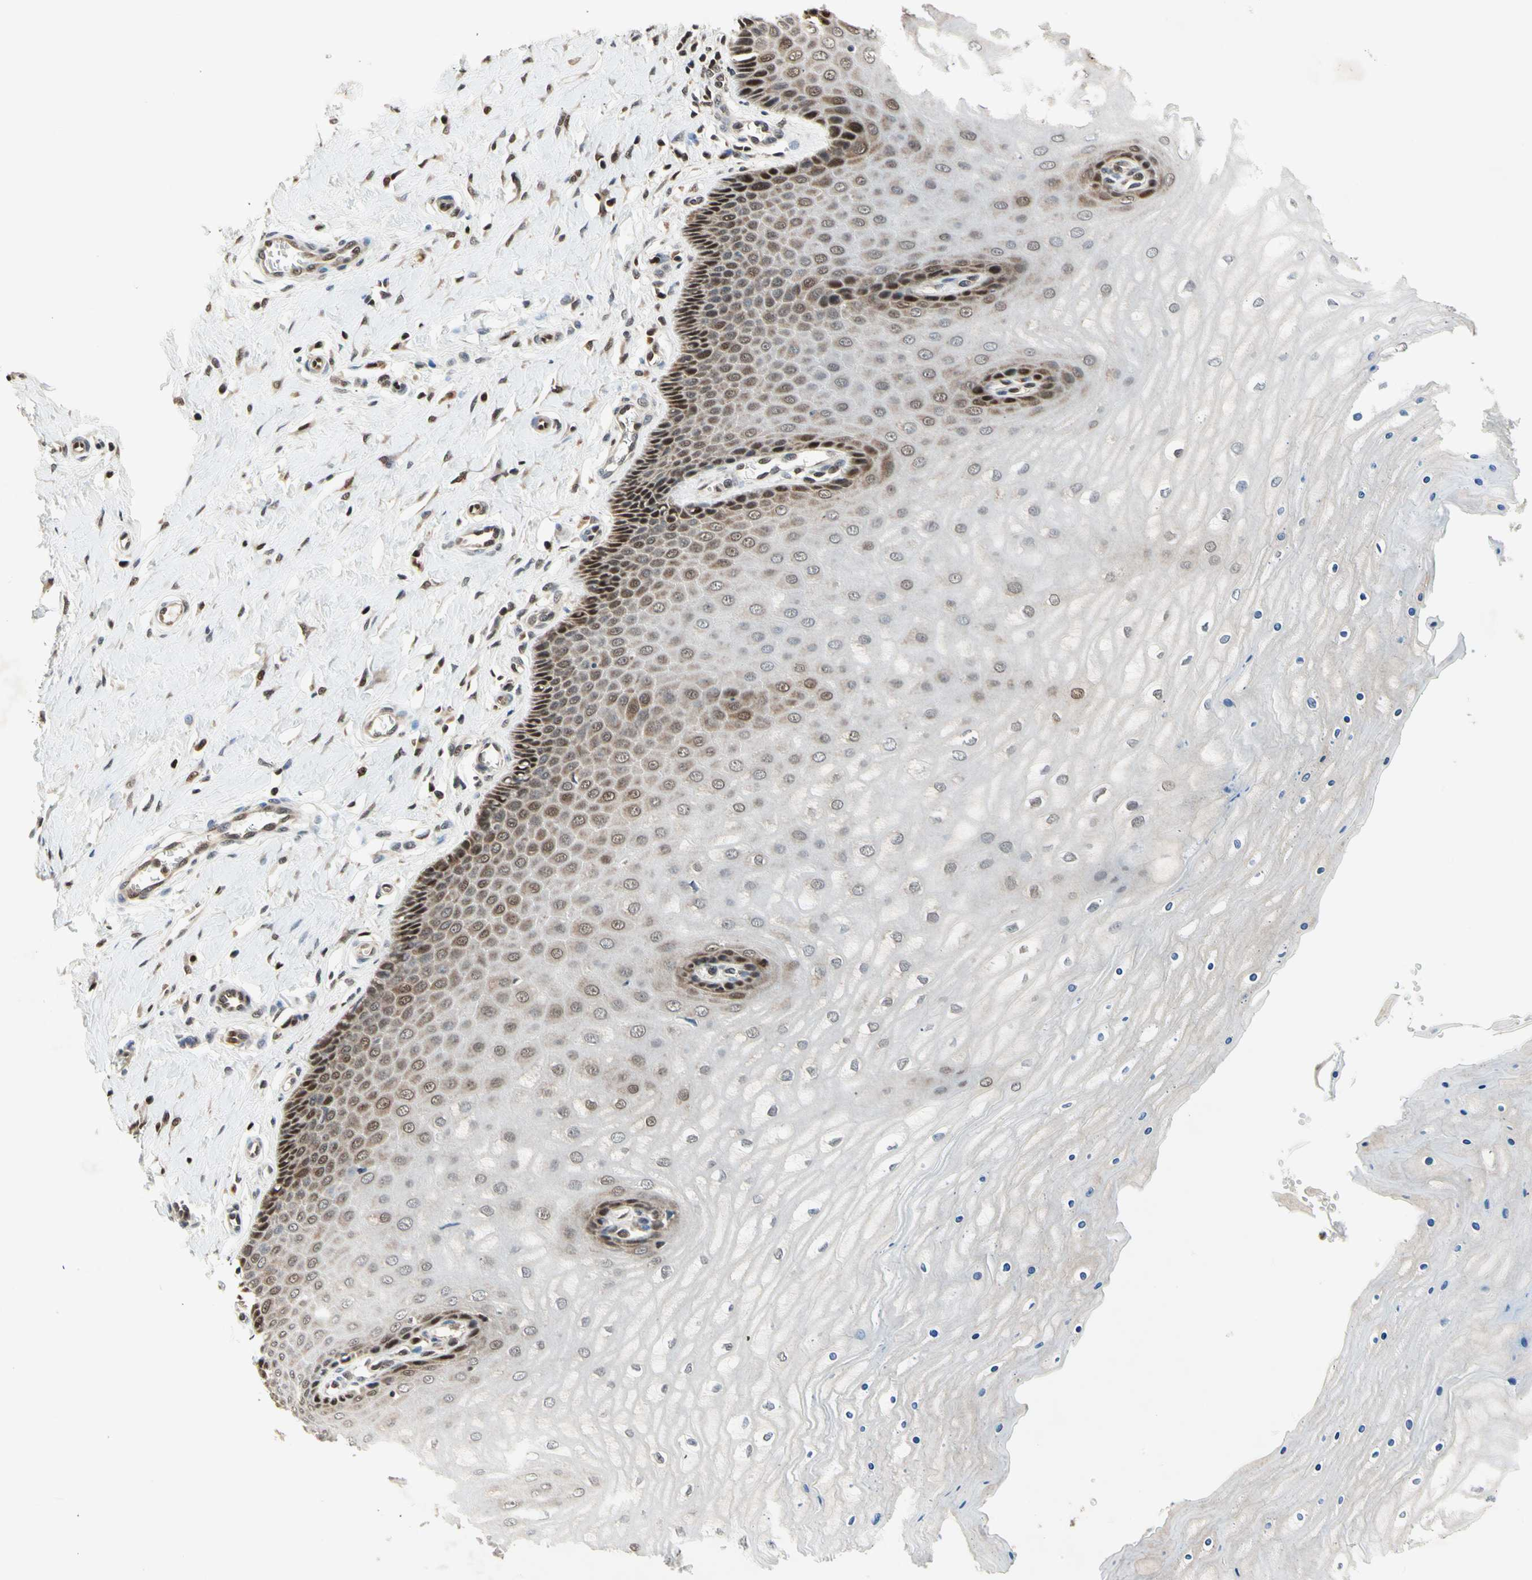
{"staining": {"intensity": "strong", "quantity": ">75%", "location": "nuclear"}, "tissue": "cervix", "cell_type": "Glandular cells", "image_type": "normal", "snomed": [{"axis": "morphology", "description": "Normal tissue, NOS"}, {"axis": "topography", "description": "Cervix"}], "caption": "Immunohistochemical staining of unremarkable cervix exhibits high levels of strong nuclear positivity in approximately >75% of glandular cells. (DAB (3,3'-diaminobenzidine) IHC, brown staining for protein, blue staining for nuclei).", "gene": "GSR", "patient": {"sex": "female", "age": 55}}